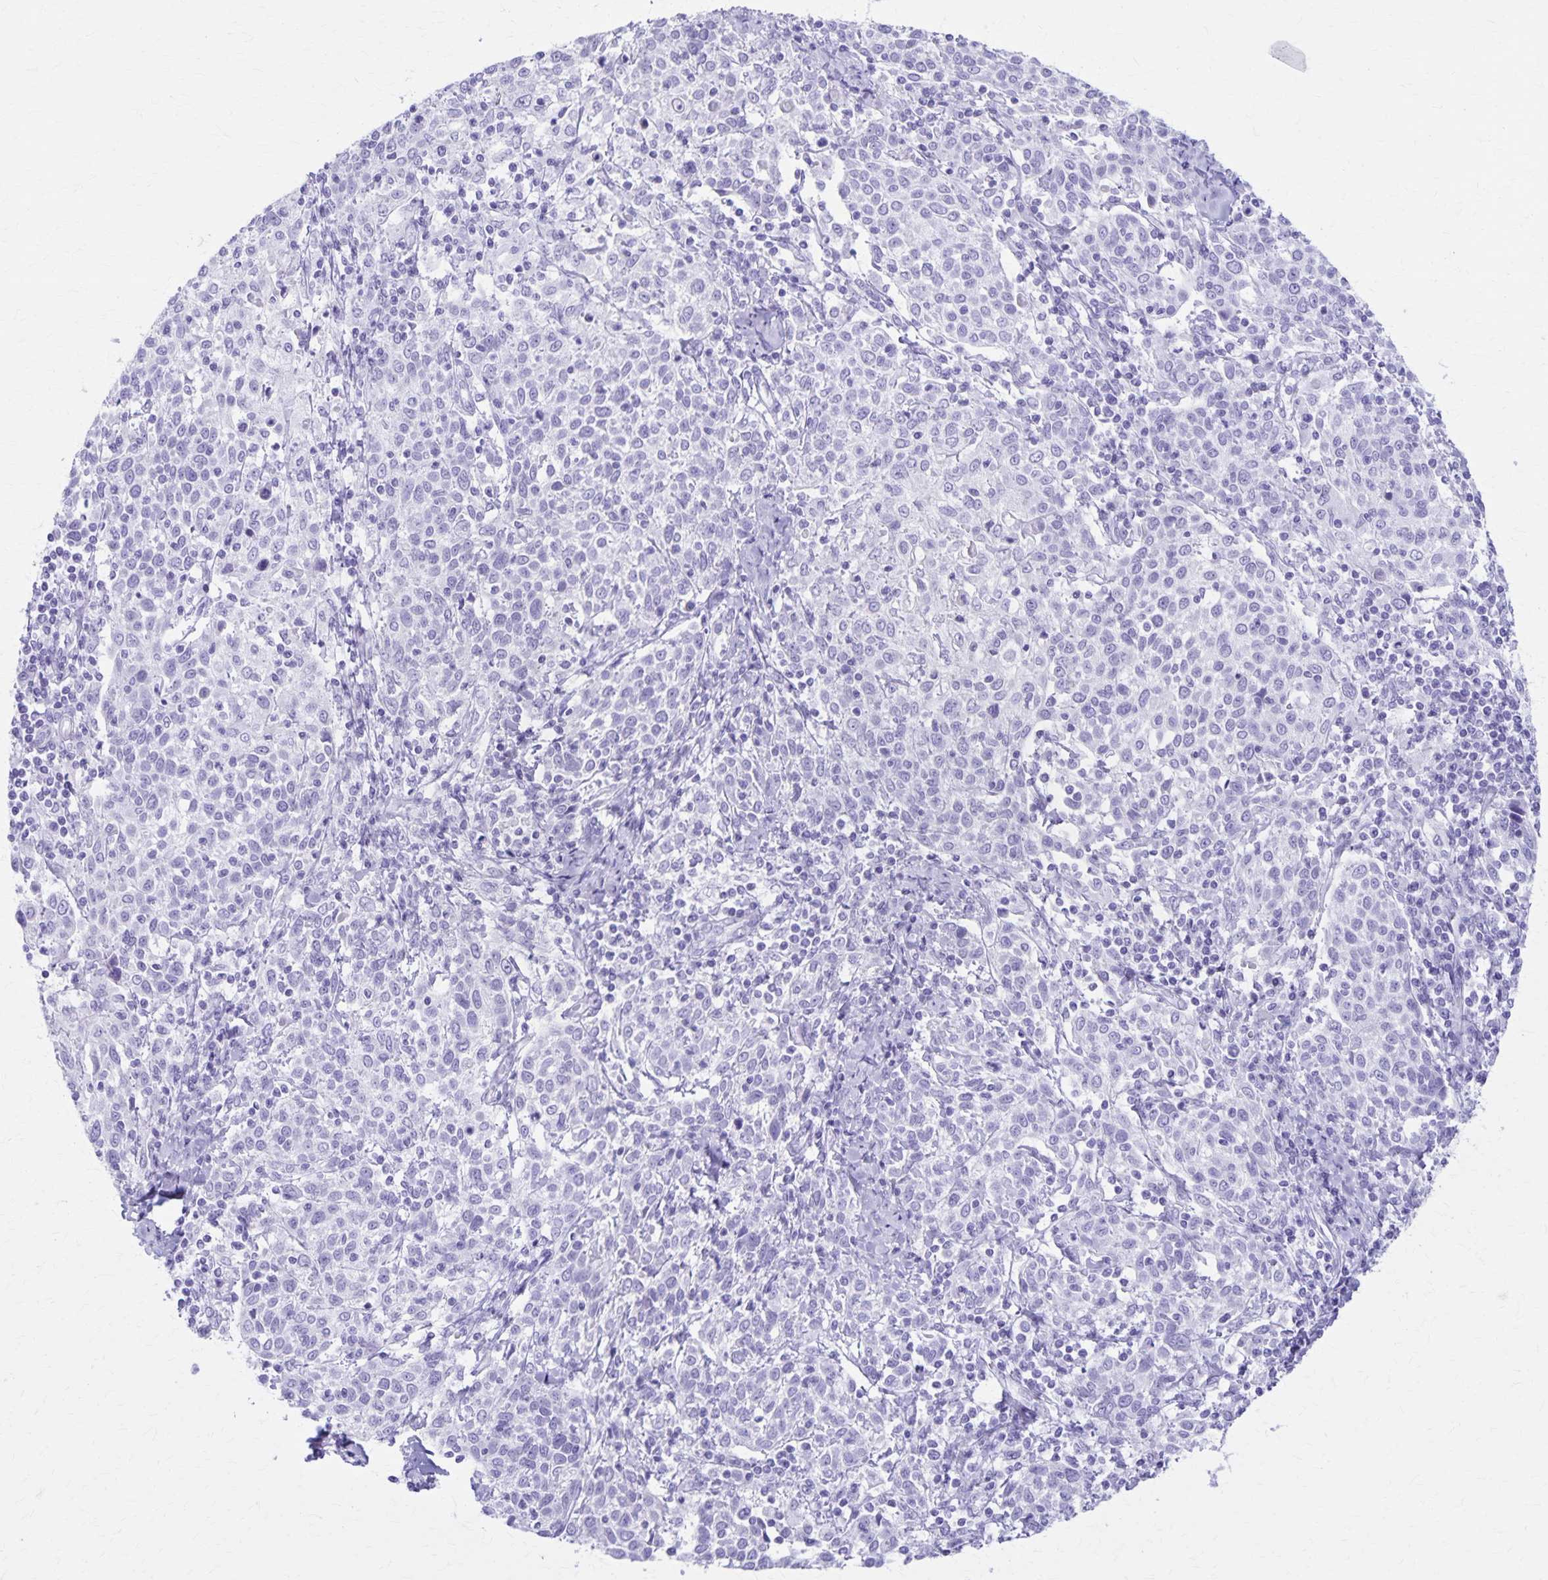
{"staining": {"intensity": "negative", "quantity": "none", "location": "none"}, "tissue": "cervical cancer", "cell_type": "Tumor cells", "image_type": "cancer", "snomed": [{"axis": "morphology", "description": "Squamous cell carcinoma, NOS"}, {"axis": "topography", "description": "Cervix"}], "caption": "Immunohistochemical staining of human cervical cancer exhibits no significant expression in tumor cells.", "gene": "DEFA5", "patient": {"sex": "female", "age": 61}}